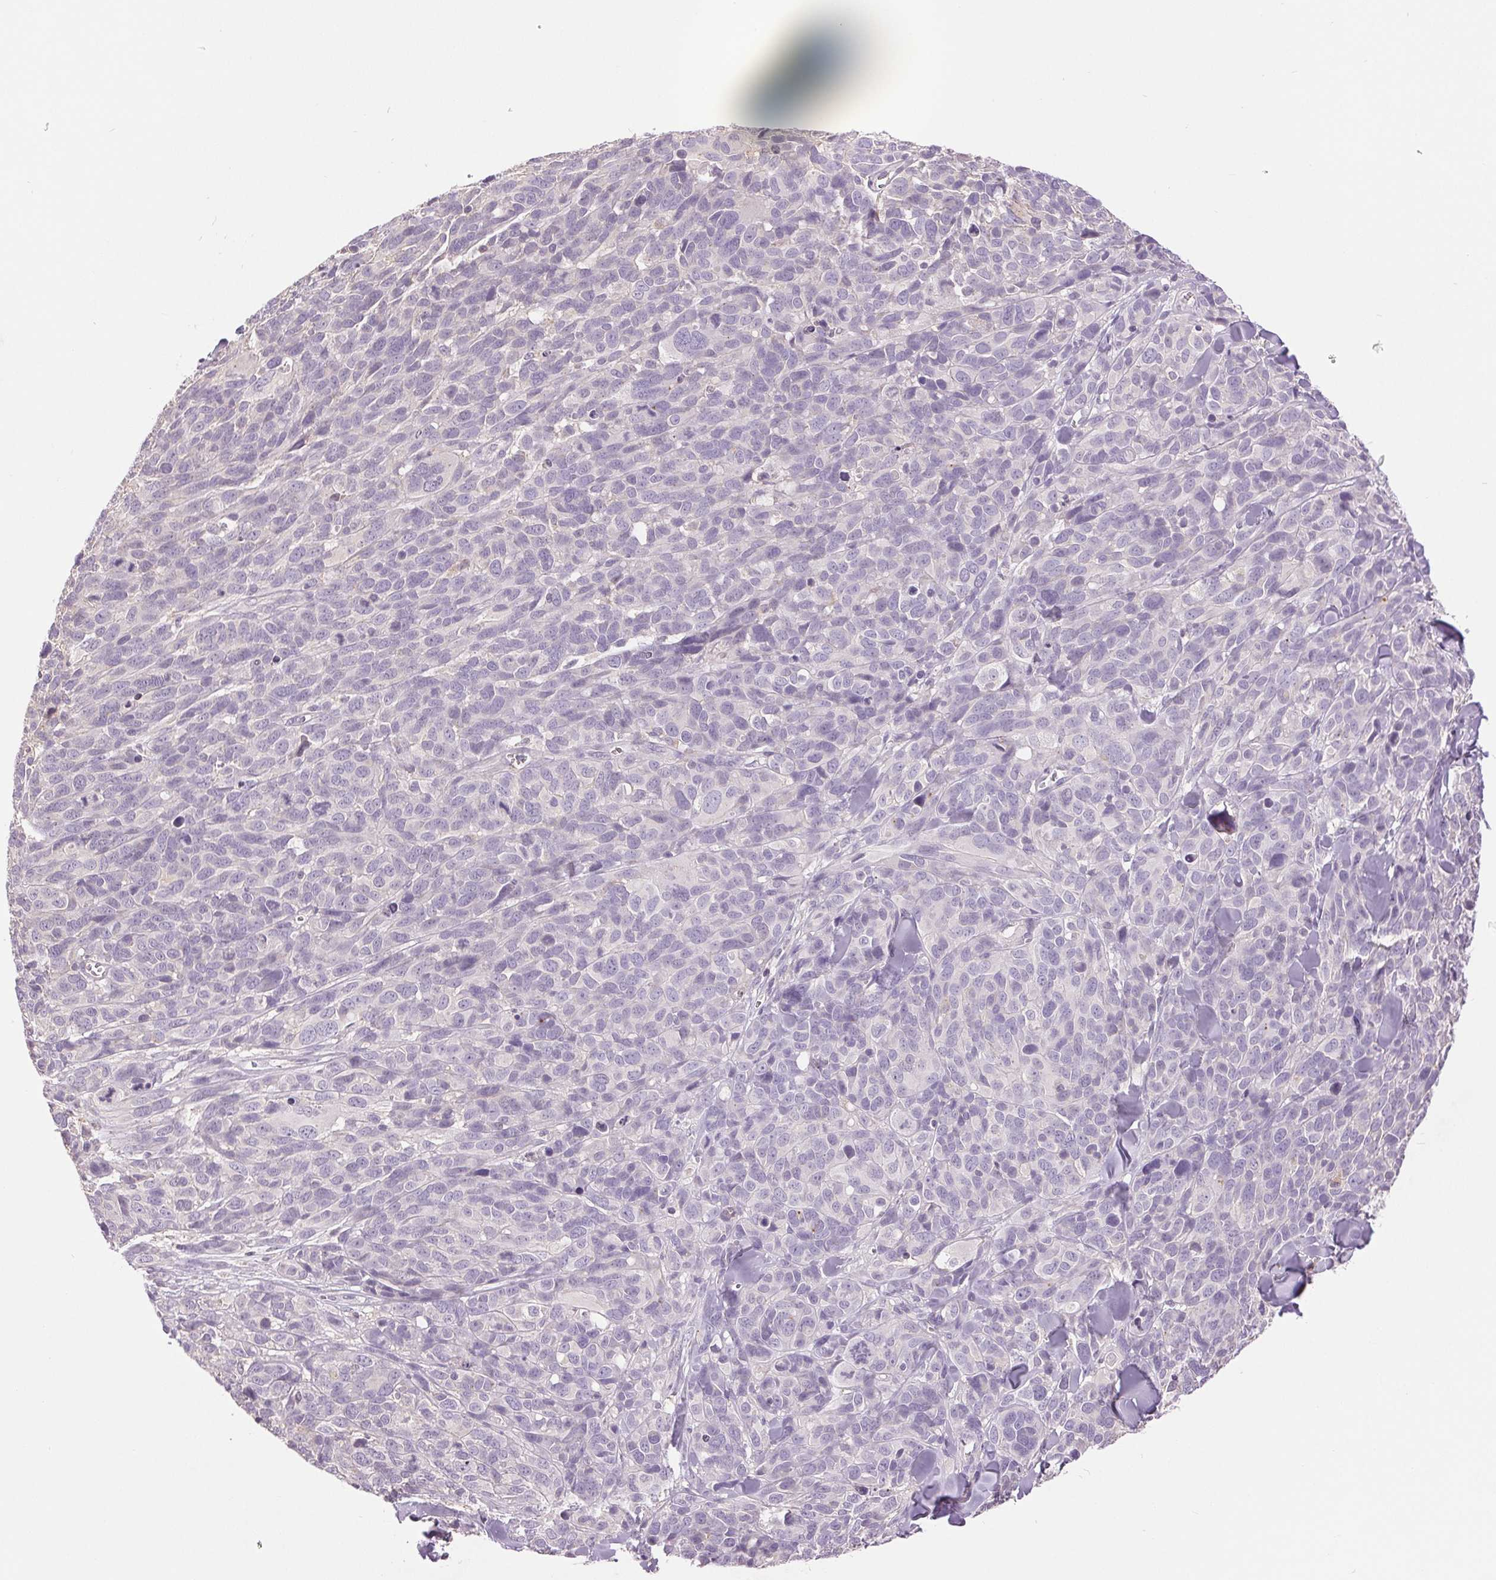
{"staining": {"intensity": "negative", "quantity": "none", "location": "none"}, "tissue": "melanoma", "cell_type": "Tumor cells", "image_type": "cancer", "snomed": [{"axis": "morphology", "description": "Malignant melanoma, NOS"}, {"axis": "topography", "description": "Skin"}], "caption": "High power microscopy image of an IHC photomicrograph of malignant melanoma, revealing no significant expression in tumor cells.", "gene": "FXYD4", "patient": {"sex": "male", "age": 51}}